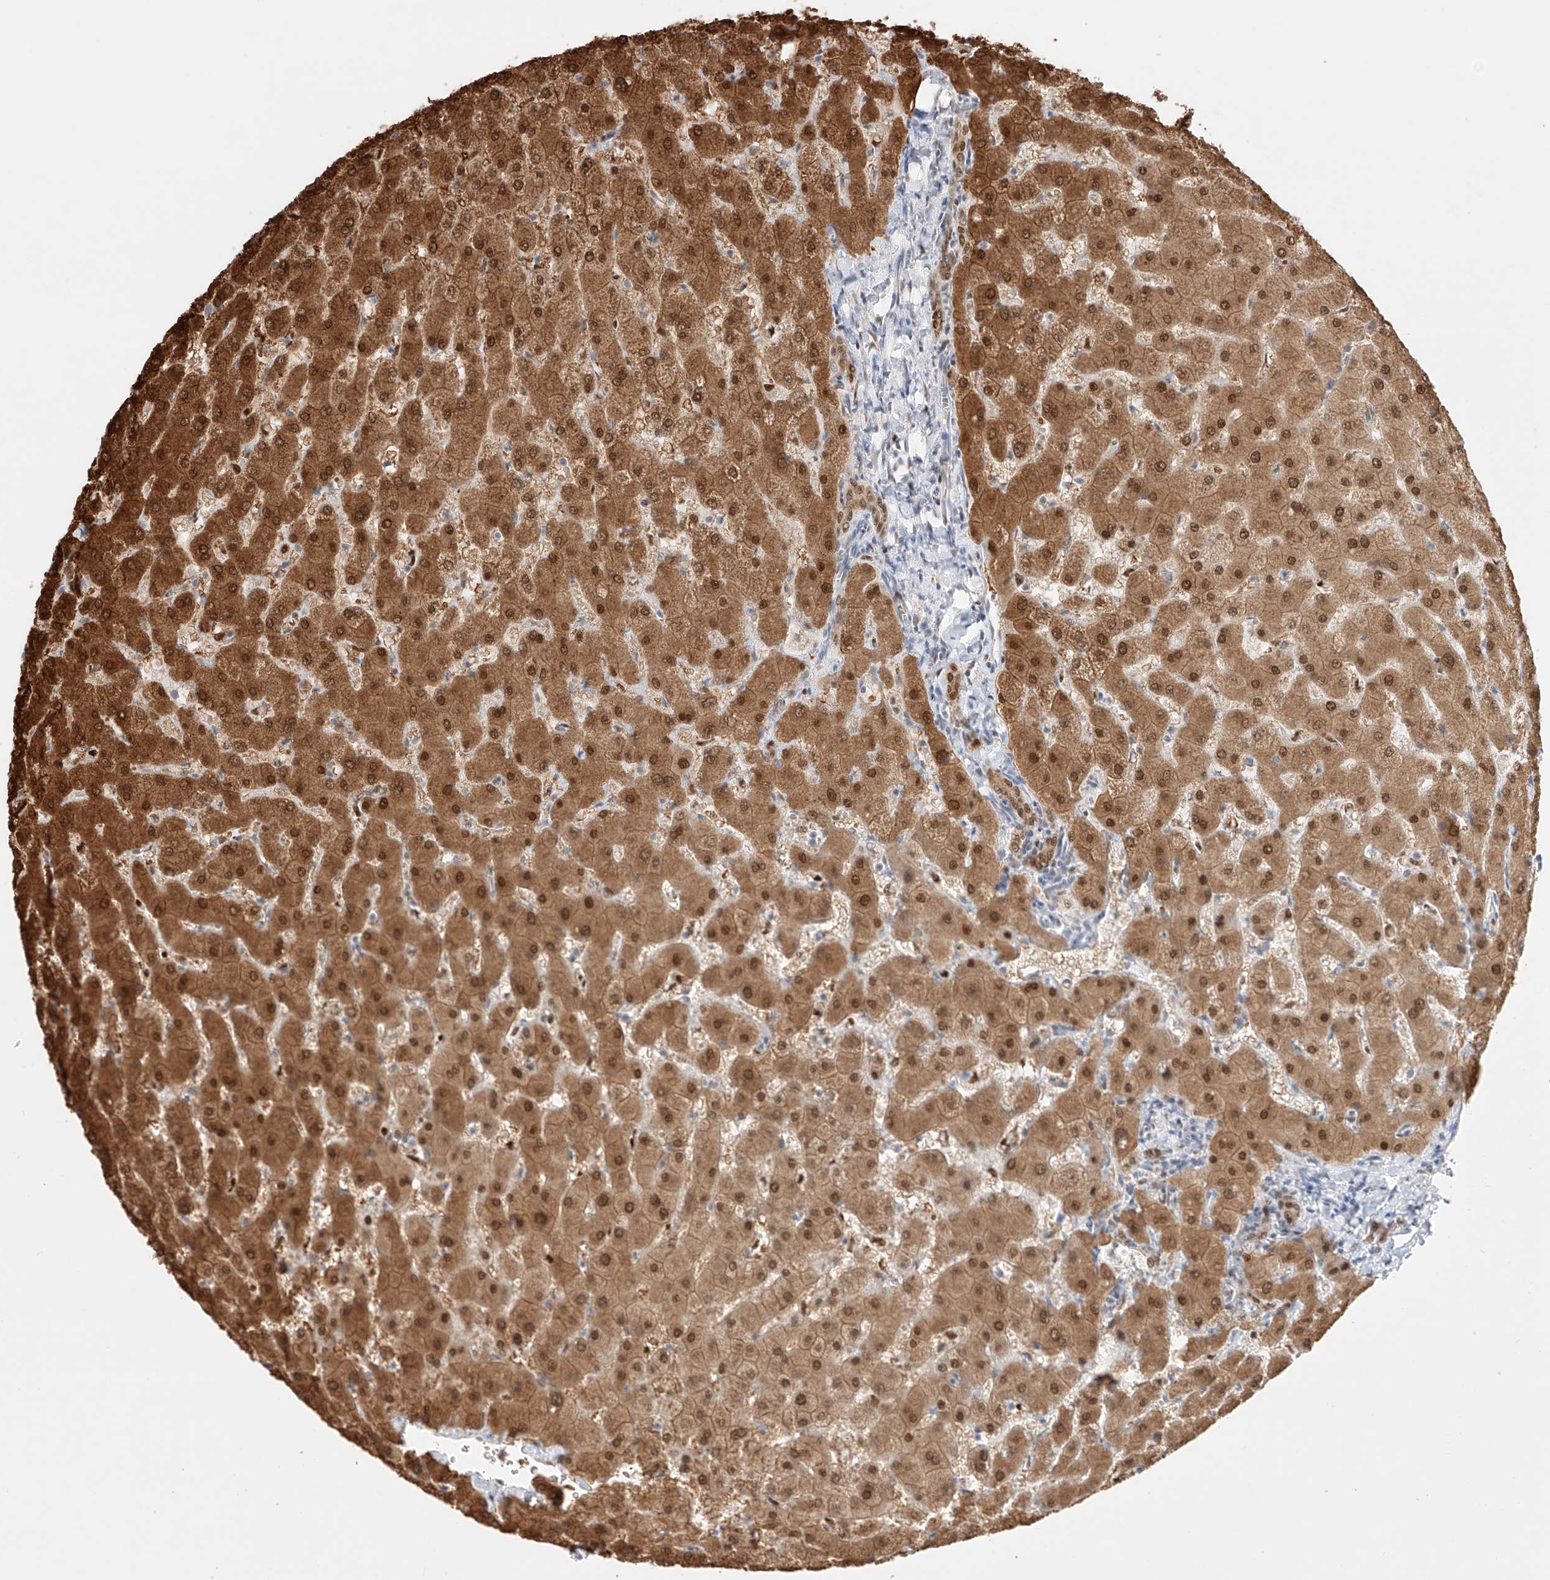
{"staining": {"intensity": "moderate", "quantity": ">75%", "location": "cytoplasmic/membranous,nuclear"}, "tissue": "liver", "cell_type": "Cholangiocytes", "image_type": "normal", "snomed": [{"axis": "morphology", "description": "Normal tissue, NOS"}, {"axis": "topography", "description": "Liver"}], "caption": "Immunohistochemistry of benign liver shows medium levels of moderate cytoplasmic/membranous,nuclear positivity in approximately >75% of cholangiocytes.", "gene": "APIP", "patient": {"sex": "female", "age": 63}}